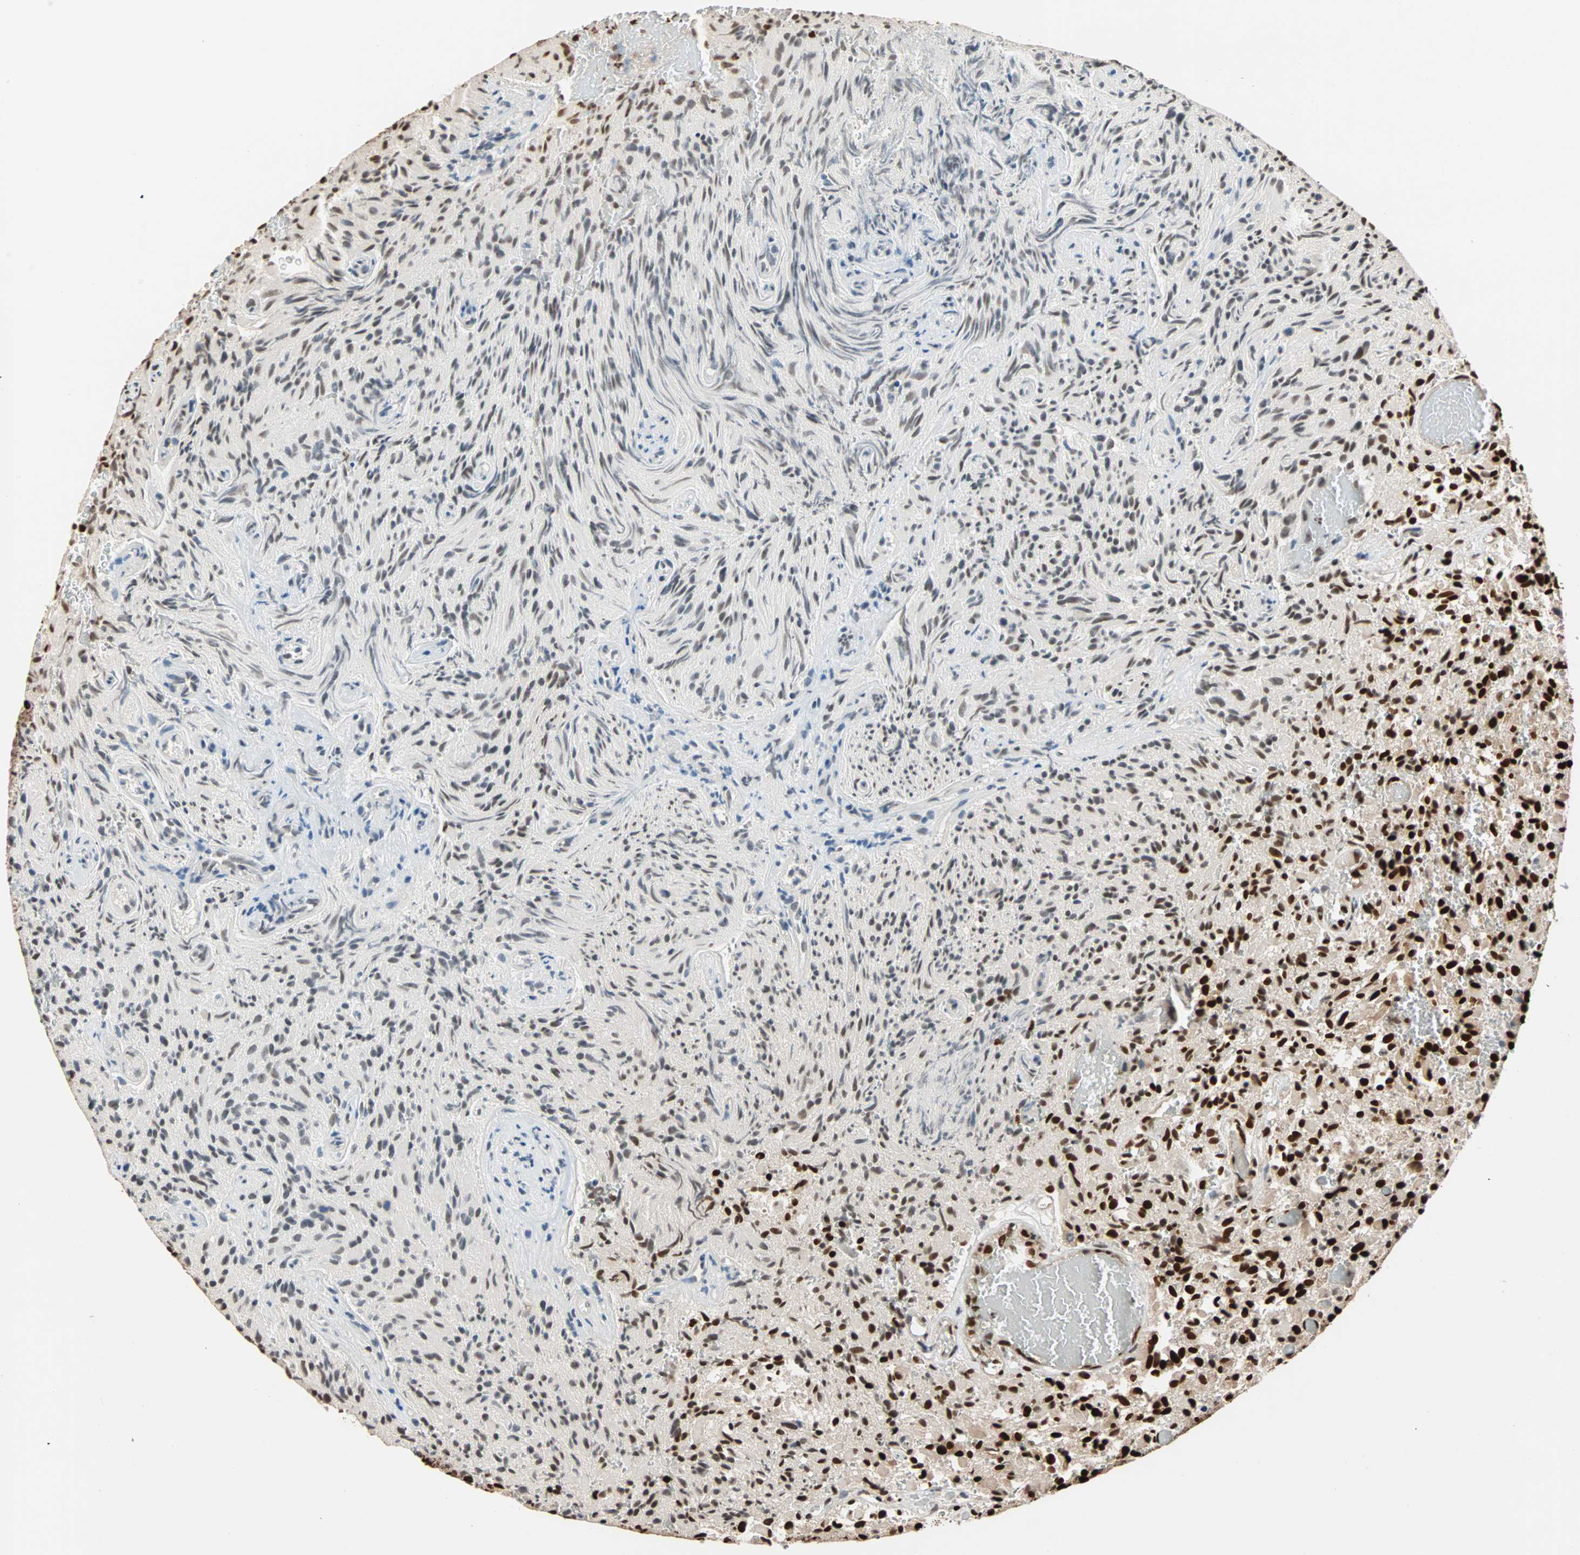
{"staining": {"intensity": "strong", "quantity": ">75%", "location": "nuclear"}, "tissue": "glioma", "cell_type": "Tumor cells", "image_type": "cancer", "snomed": [{"axis": "morphology", "description": "Glioma, malignant, High grade"}, {"axis": "topography", "description": "Brain"}], "caption": "Immunohistochemical staining of glioma shows high levels of strong nuclear protein positivity in approximately >75% of tumor cells. (DAB (3,3'-diaminobenzidine) = brown stain, brightfield microscopy at high magnification).", "gene": "ILF2", "patient": {"sex": "male", "age": 71}}